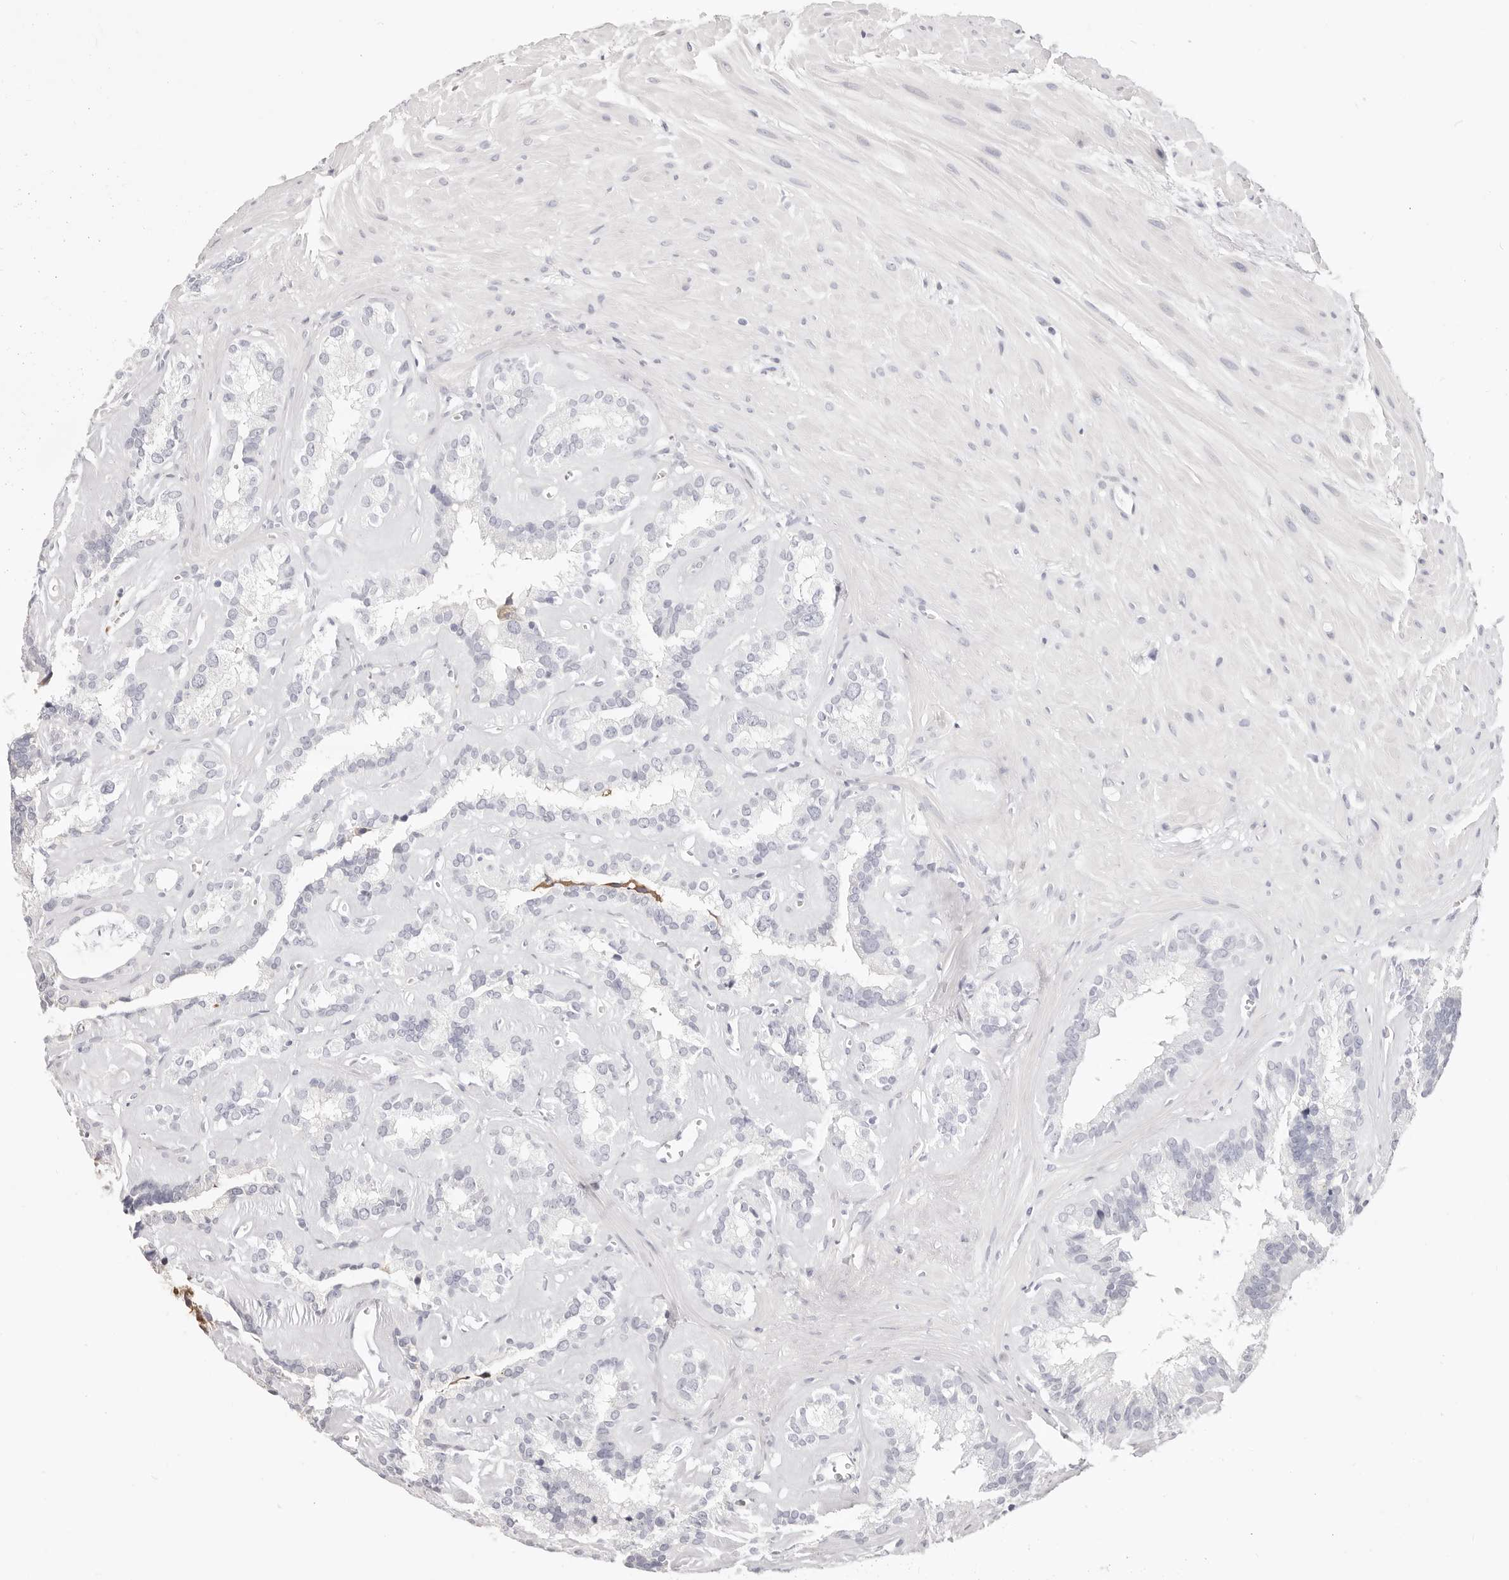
{"staining": {"intensity": "negative", "quantity": "none", "location": "none"}, "tissue": "seminal vesicle", "cell_type": "Glandular cells", "image_type": "normal", "snomed": [{"axis": "morphology", "description": "Normal tissue, NOS"}, {"axis": "topography", "description": "Prostate"}, {"axis": "topography", "description": "Seminal veicle"}], "caption": "The image shows no staining of glandular cells in benign seminal vesicle.", "gene": "CAMP", "patient": {"sex": "male", "age": 59}}